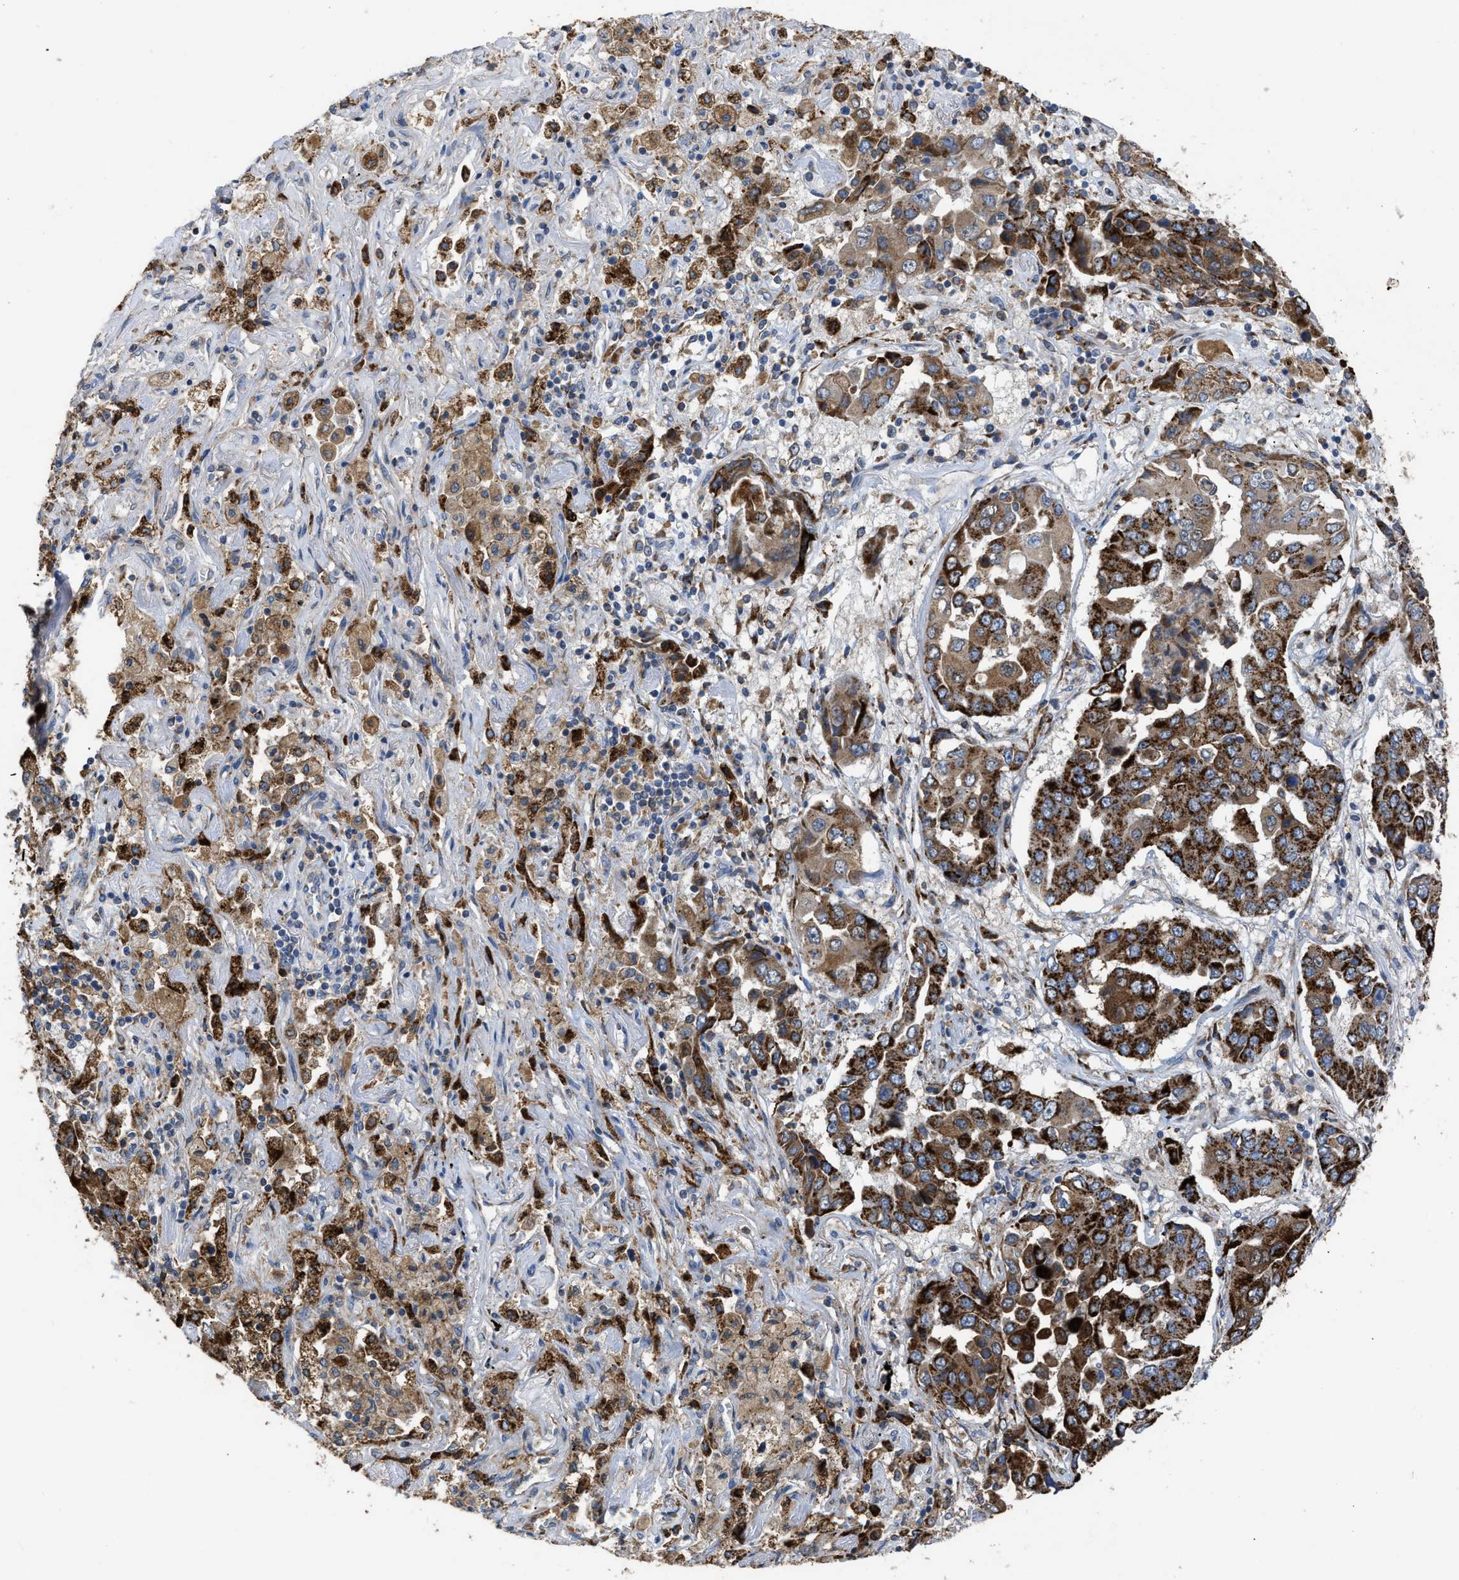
{"staining": {"intensity": "strong", "quantity": ">75%", "location": "cytoplasmic/membranous"}, "tissue": "lung cancer", "cell_type": "Tumor cells", "image_type": "cancer", "snomed": [{"axis": "morphology", "description": "Adenocarcinoma, NOS"}, {"axis": "topography", "description": "Lung"}], "caption": "Strong cytoplasmic/membranous protein positivity is appreciated in about >75% of tumor cells in lung cancer.", "gene": "AK2", "patient": {"sex": "female", "age": 65}}